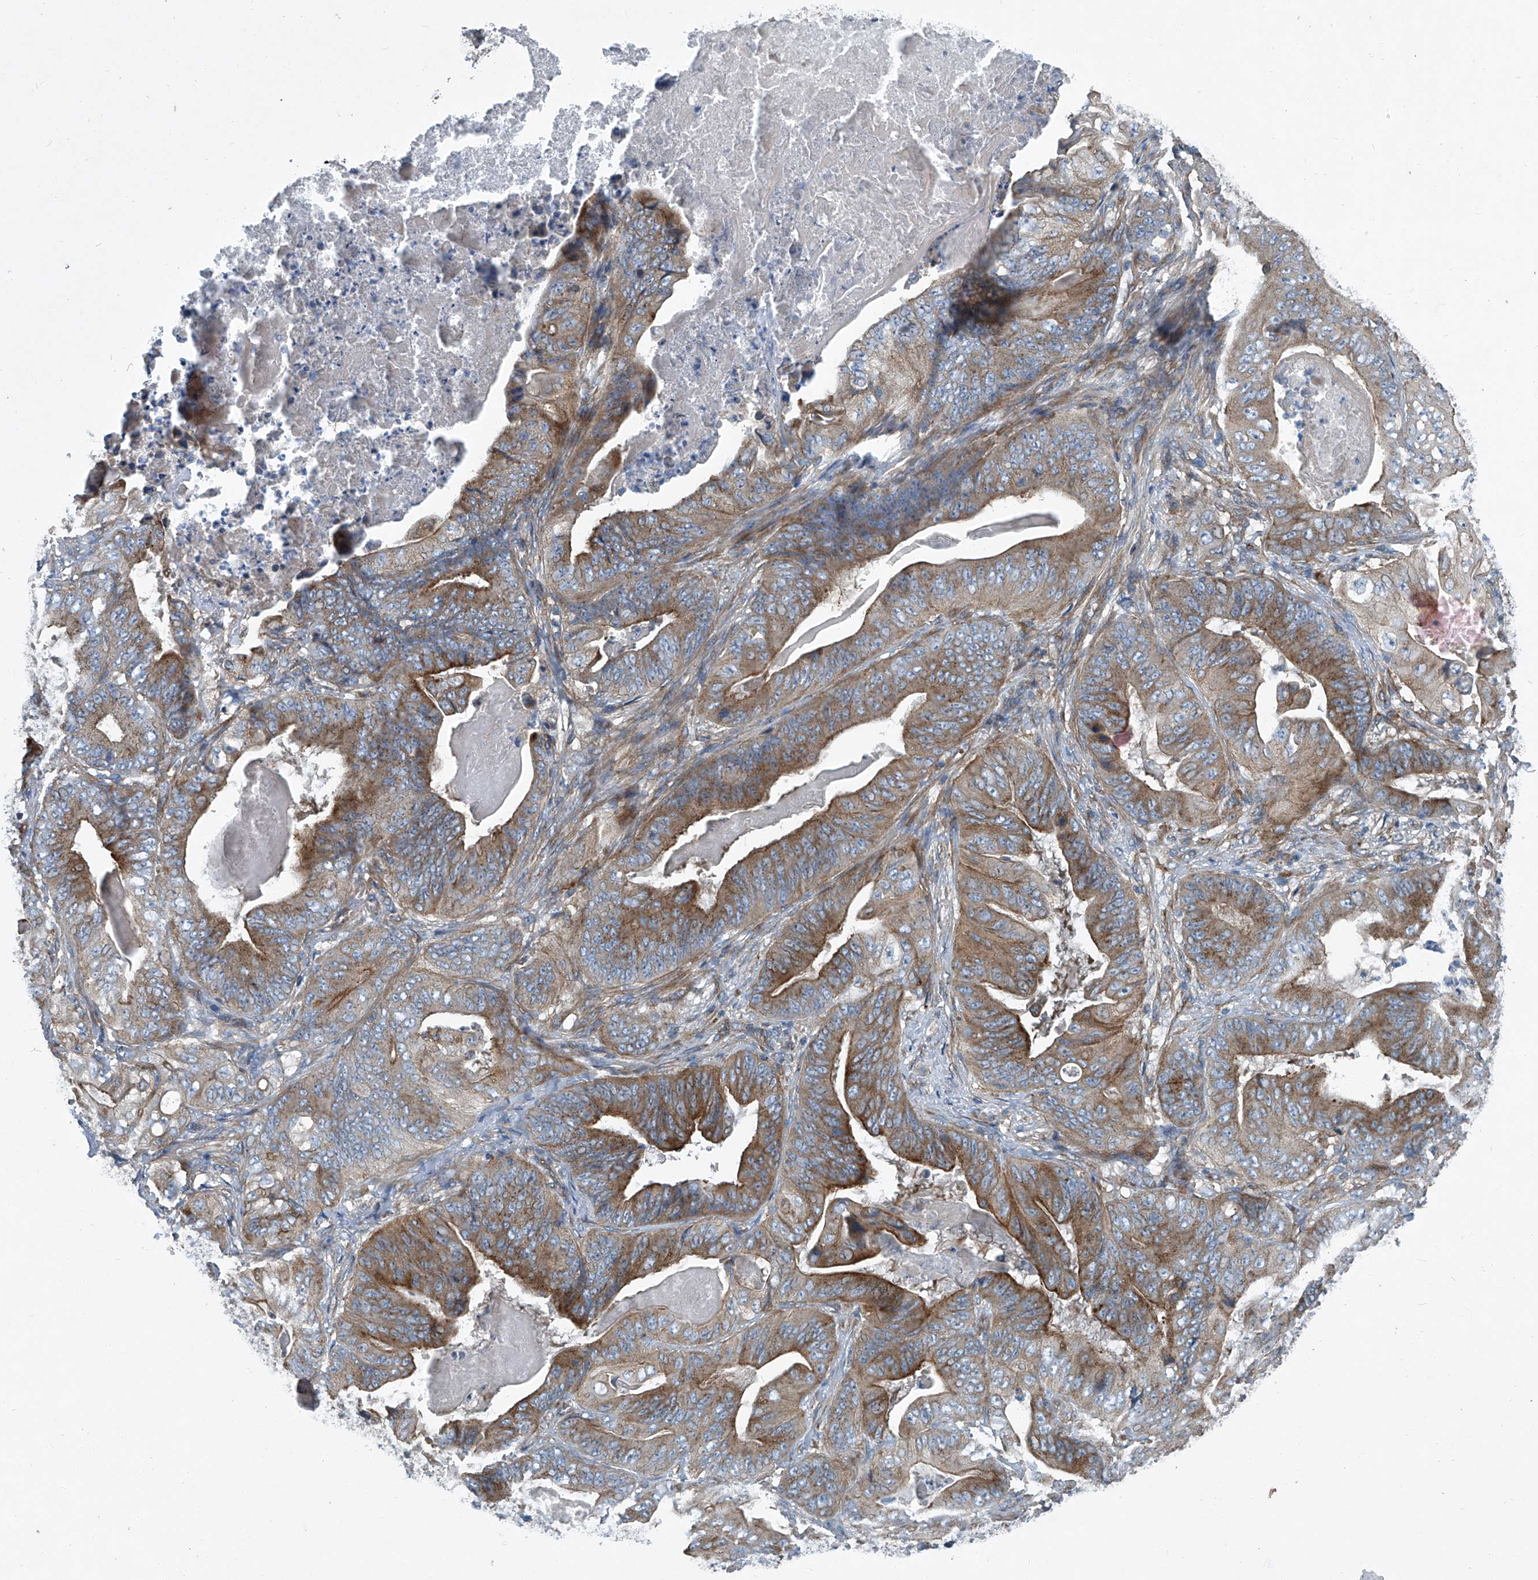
{"staining": {"intensity": "moderate", "quantity": ">75%", "location": "cytoplasmic/membranous"}, "tissue": "stomach cancer", "cell_type": "Tumor cells", "image_type": "cancer", "snomed": [{"axis": "morphology", "description": "Adenocarcinoma, NOS"}, {"axis": "topography", "description": "Stomach"}], "caption": "Protein analysis of adenocarcinoma (stomach) tissue demonstrates moderate cytoplasmic/membranous staining in about >75% of tumor cells.", "gene": "PIGH", "patient": {"sex": "female", "age": 73}}